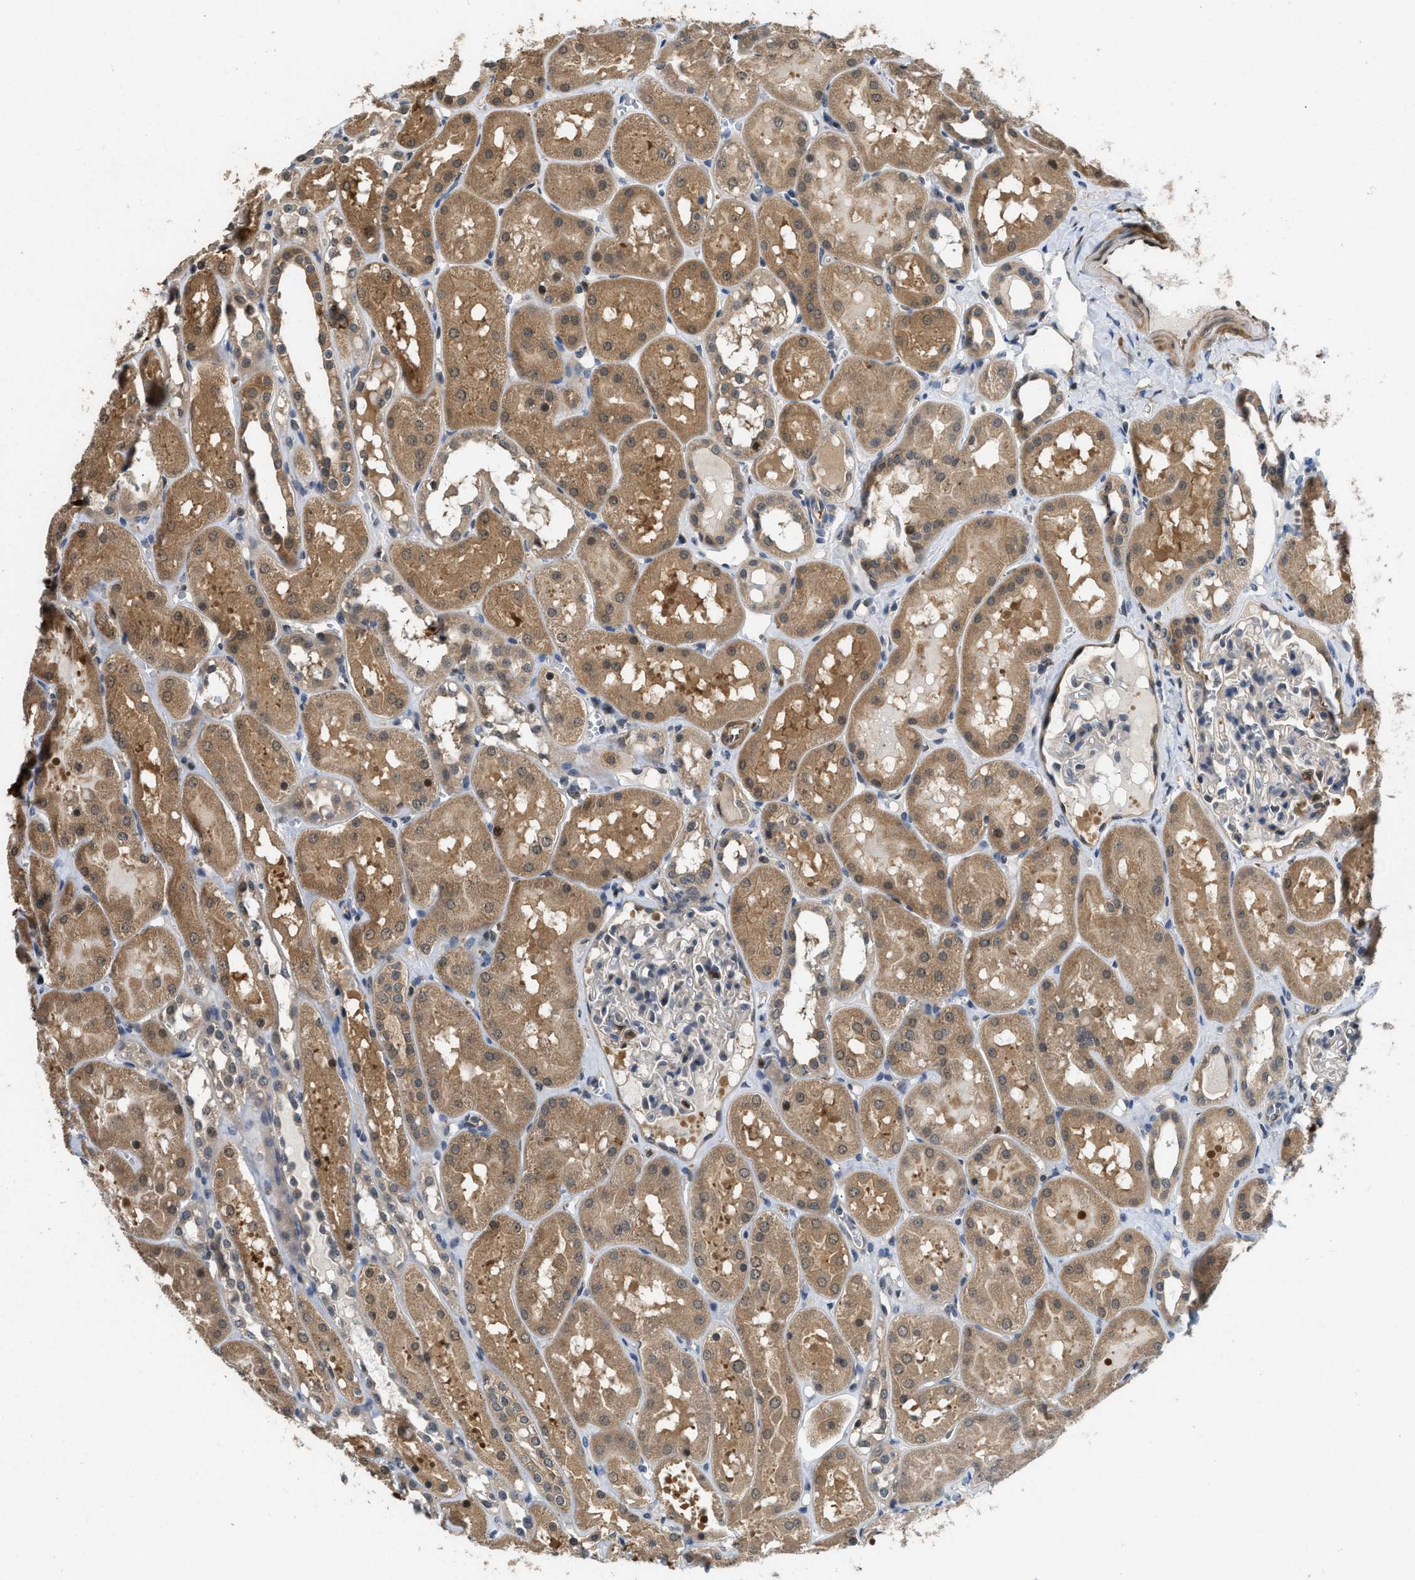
{"staining": {"intensity": "weak", "quantity": "<25%", "location": "cytoplasmic/membranous"}, "tissue": "kidney", "cell_type": "Cells in glomeruli", "image_type": "normal", "snomed": [{"axis": "morphology", "description": "Normal tissue, NOS"}, {"axis": "topography", "description": "Kidney"}, {"axis": "topography", "description": "Urinary bladder"}], "caption": "IHC of benign human kidney demonstrates no positivity in cells in glomeruli.", "gene": "TES", "patient": {"sex": "male", "age": 16}}